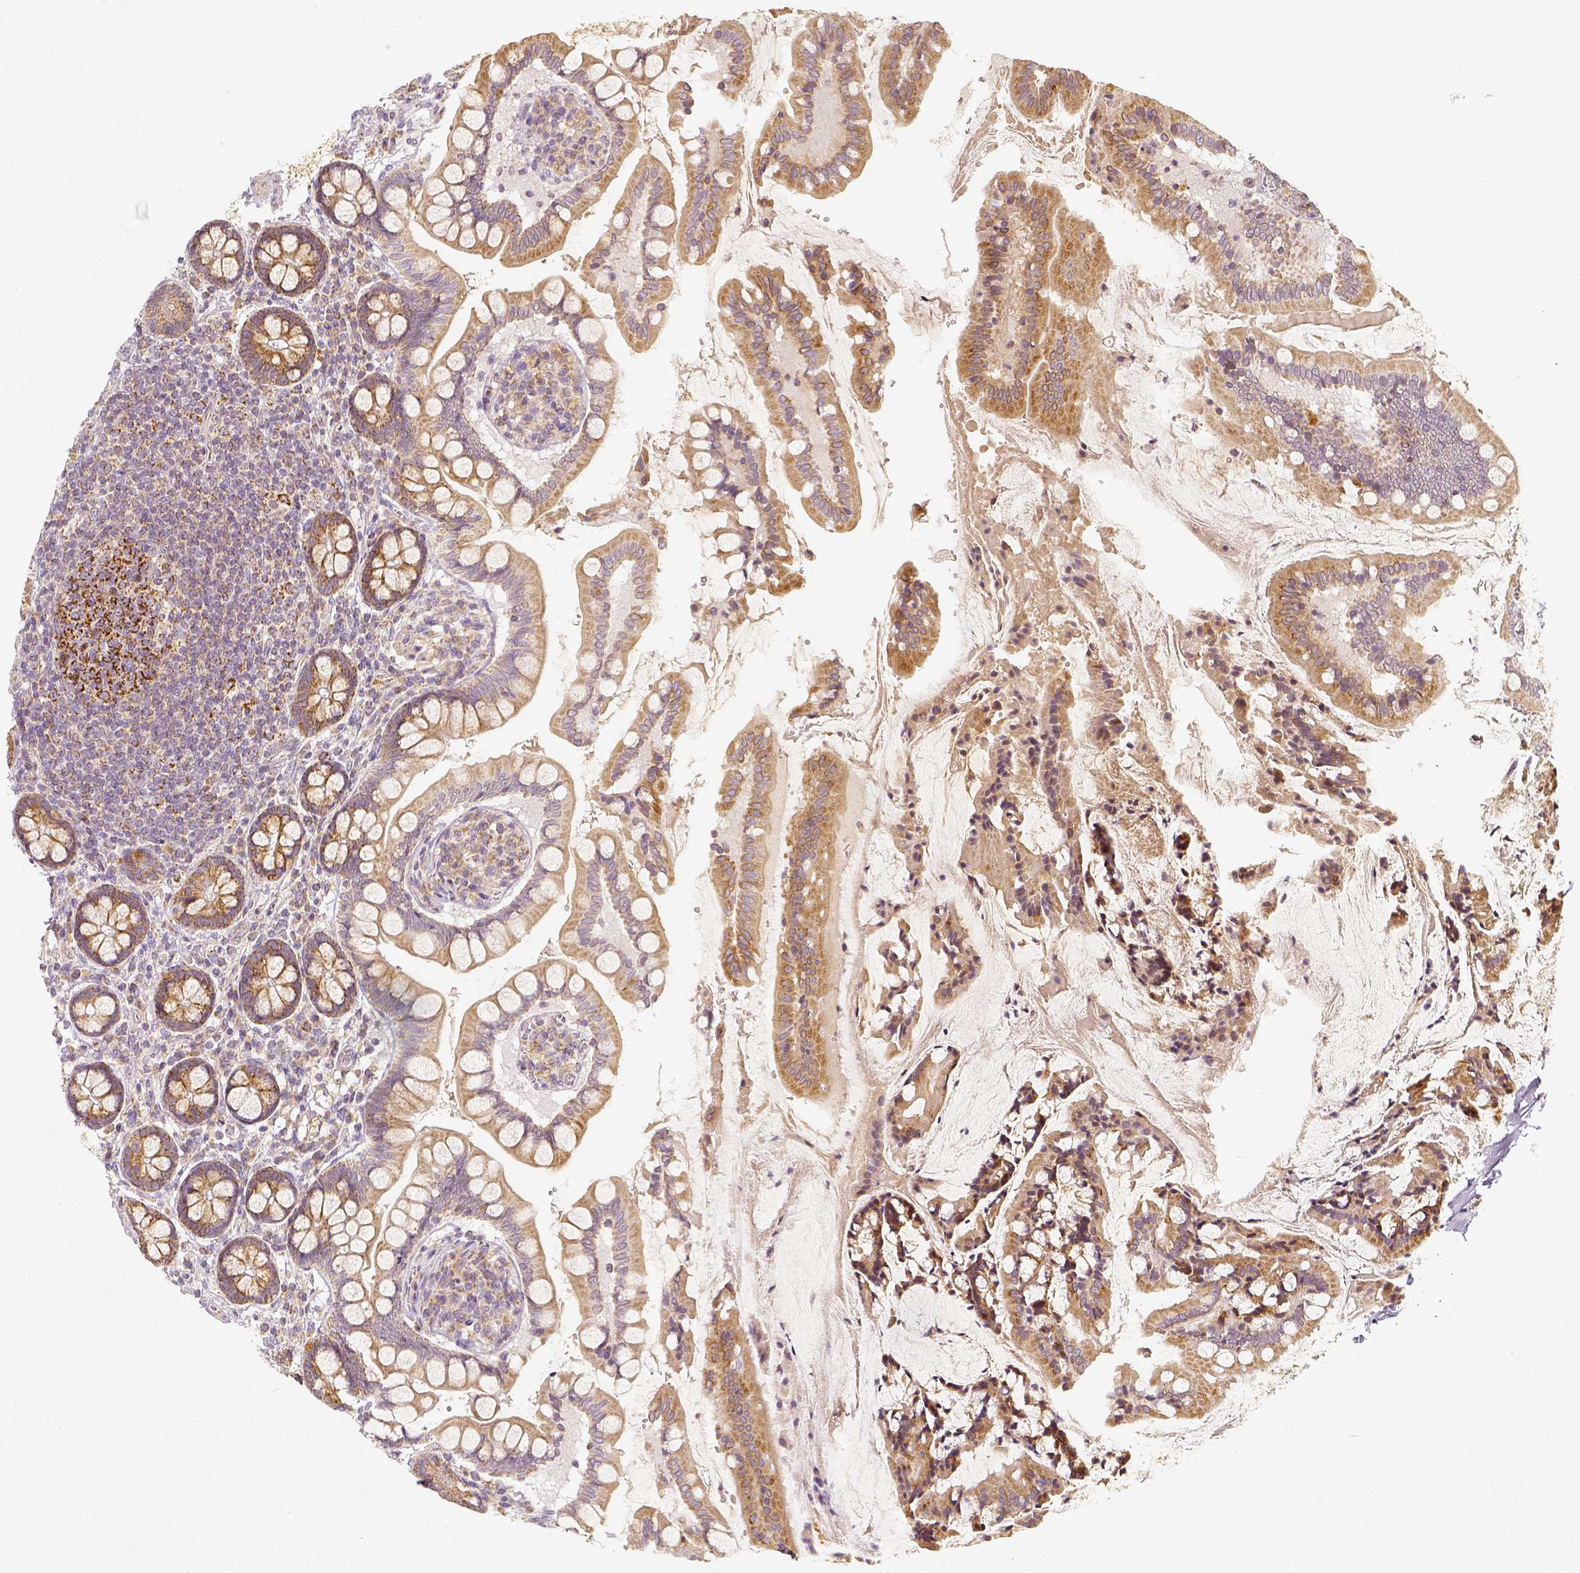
{"staining": {"intensity": "moderate", "quantity": ">75%", "location": "cytoplasmic/membranous"}, "tissue": "small intestine", "cell_type": "Glandular cells", "image_type": "normal", "snomed": [{"axis": "morphology", "description": "Normal tissue, NOS"}, {"axis": "topography", "description": "Small intestine"}], "caption": "Brown immunohistochemical staining in benign human small intestine reveals moderate cytoplasmic/membranous positivity in approximately >75% of glandular cells. Immunohistochemistry (ihc) stains the protein of interest in brown and the nuclei are stained blue.", "gene": "PGAM5", "patient": {"sex": "female", "age": 56}}